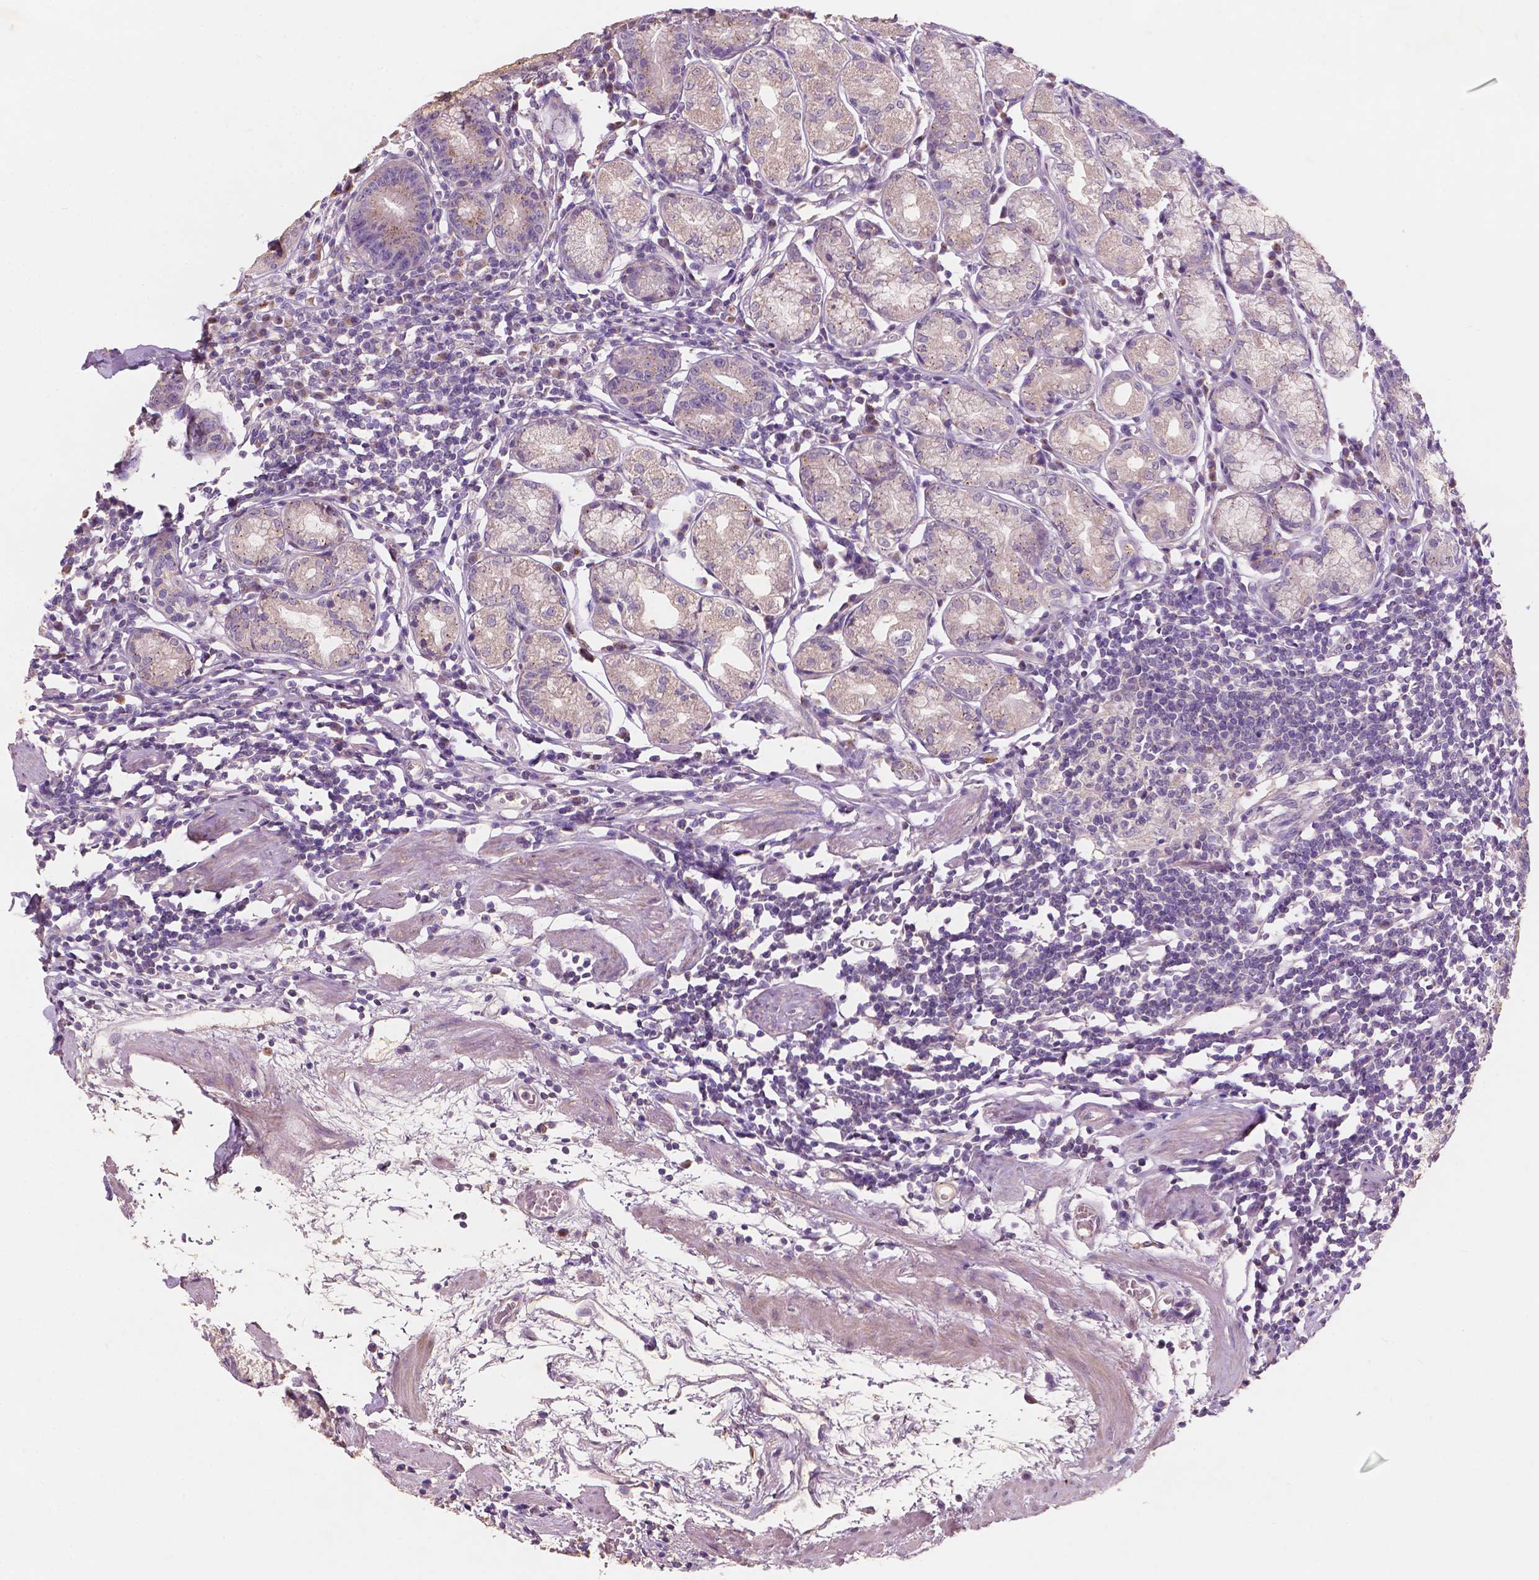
{"staining": {"intensity": "moderate", "quantity": "25%-75%", "location": "cytoplasmic/membranous"}, "tissue": "stomach", "cell_type": "Glandular cells", "image_type": "normal", "snomed": [{"axis": "morphology", "description": "Normal tissue, NOS"}, {"axis": "topography", "description": "Stomach"}], "caption": "Normal stomach exhibits moderate cytoplasmic/membranous positivity in approximately 25%-75% of glandular cells, visualized by immunohistochemistry. Using DAB (3,3'-diaminobenzidine) (brown) and hematoxylin (blue) stains, captured at high magnification using brightfield microscopy.", "gene": "CHPT1", "patient": {"sex": "male", "age": 55}}